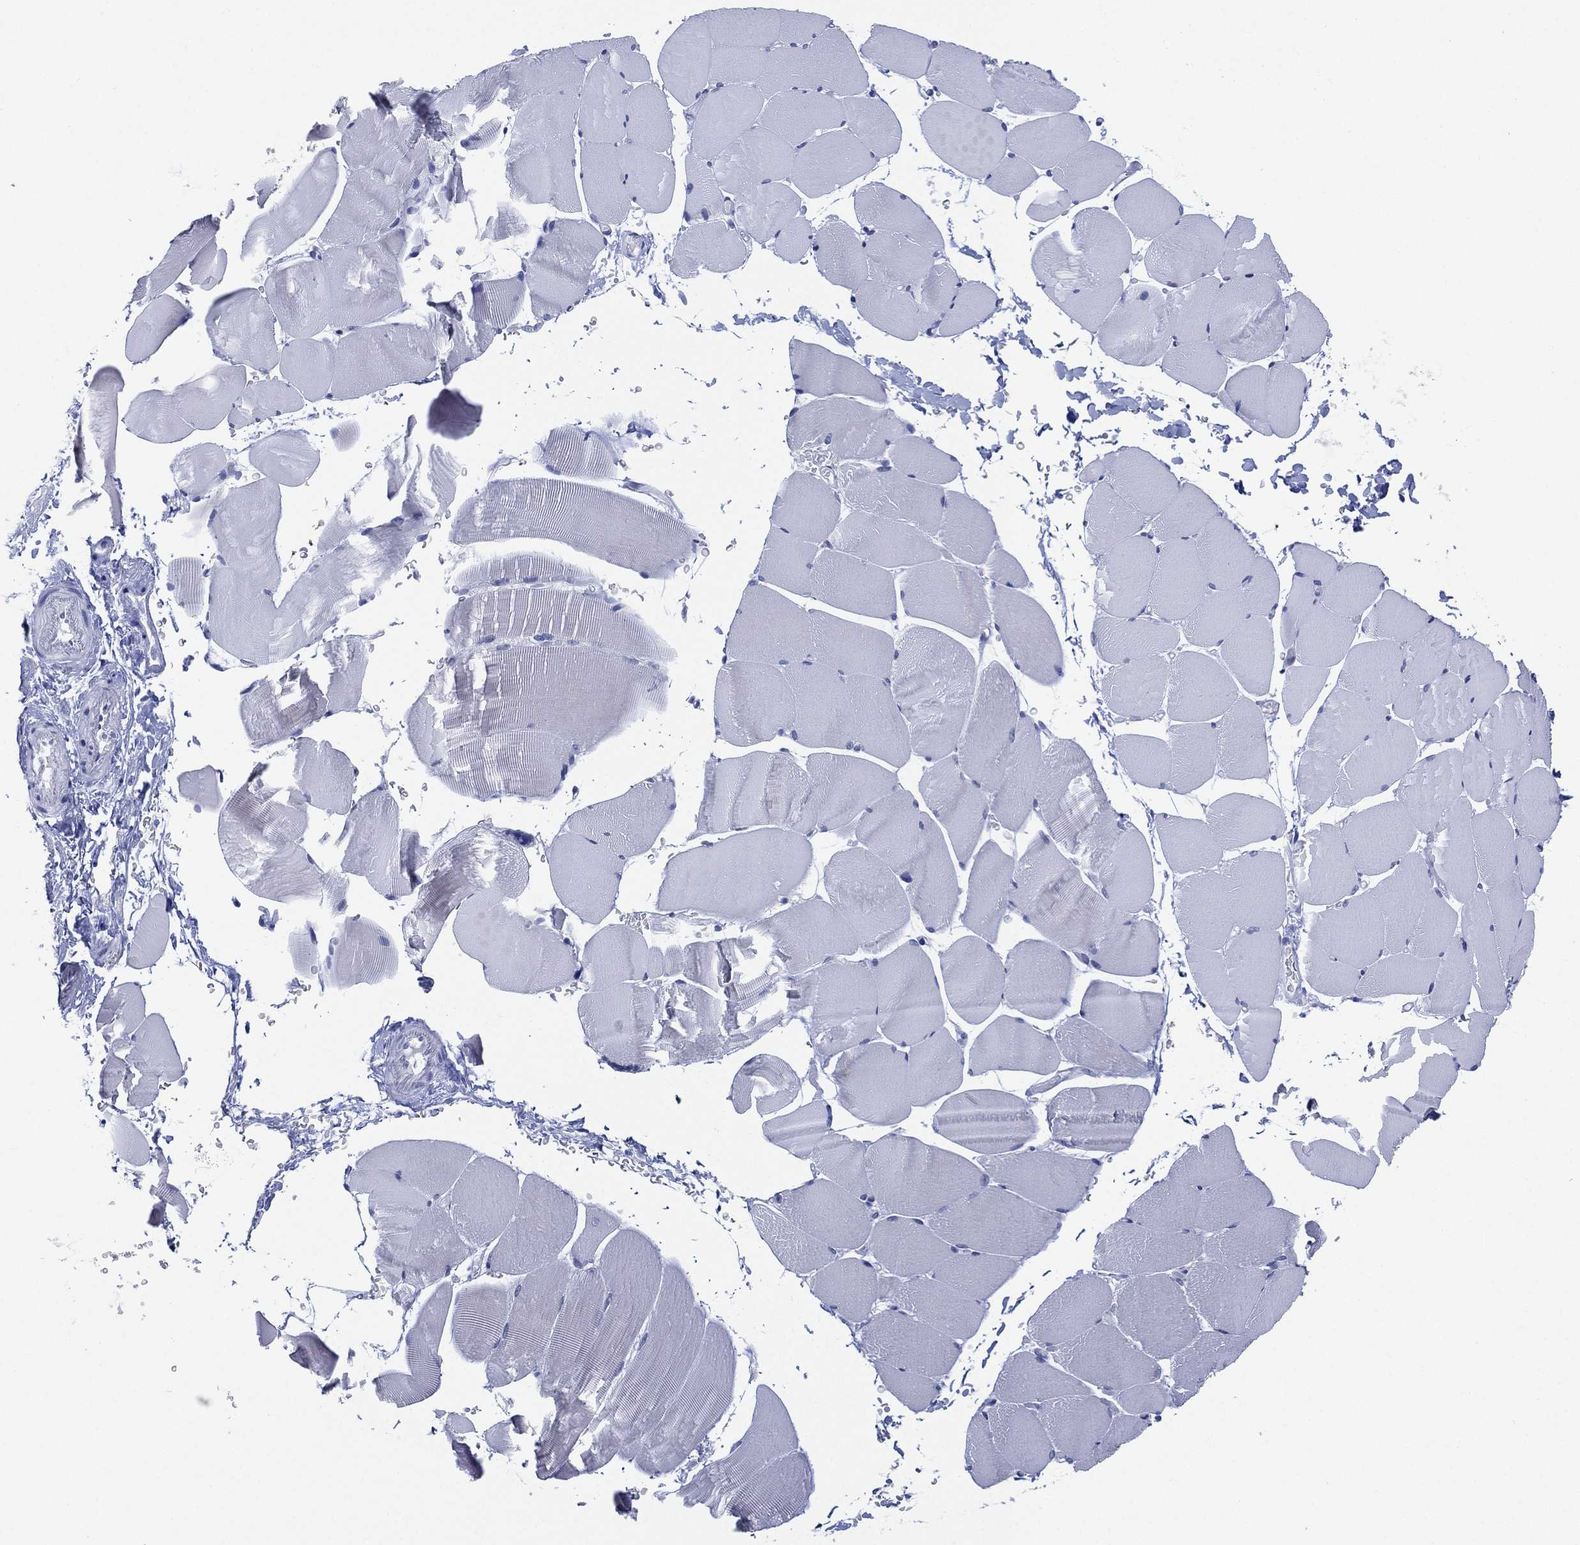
{"staining": {"intensity": "negative", "quantity": "none", "location": "none"}, "tissue": "skeletal muscle", "cell_type": "Myocytes", "image_type": "normal", "snomed": [{"axis": "morphology", "description": "Normal tissue, NOS"}, {"axis": "topography", "description": "Skeletal muscle"}], "caption": "IHC micrograph of unremarkable skeletal muscle: skeletal muscle stained with DAB demonstrates no significant protein staining in myocytes. (Brightfield microscopy of DAB (3,3'-diaminobenzidine) immunohistochemistry at high magnification).", "gene": "KRT35", "patient": {"sex": "female", "age": 37}}